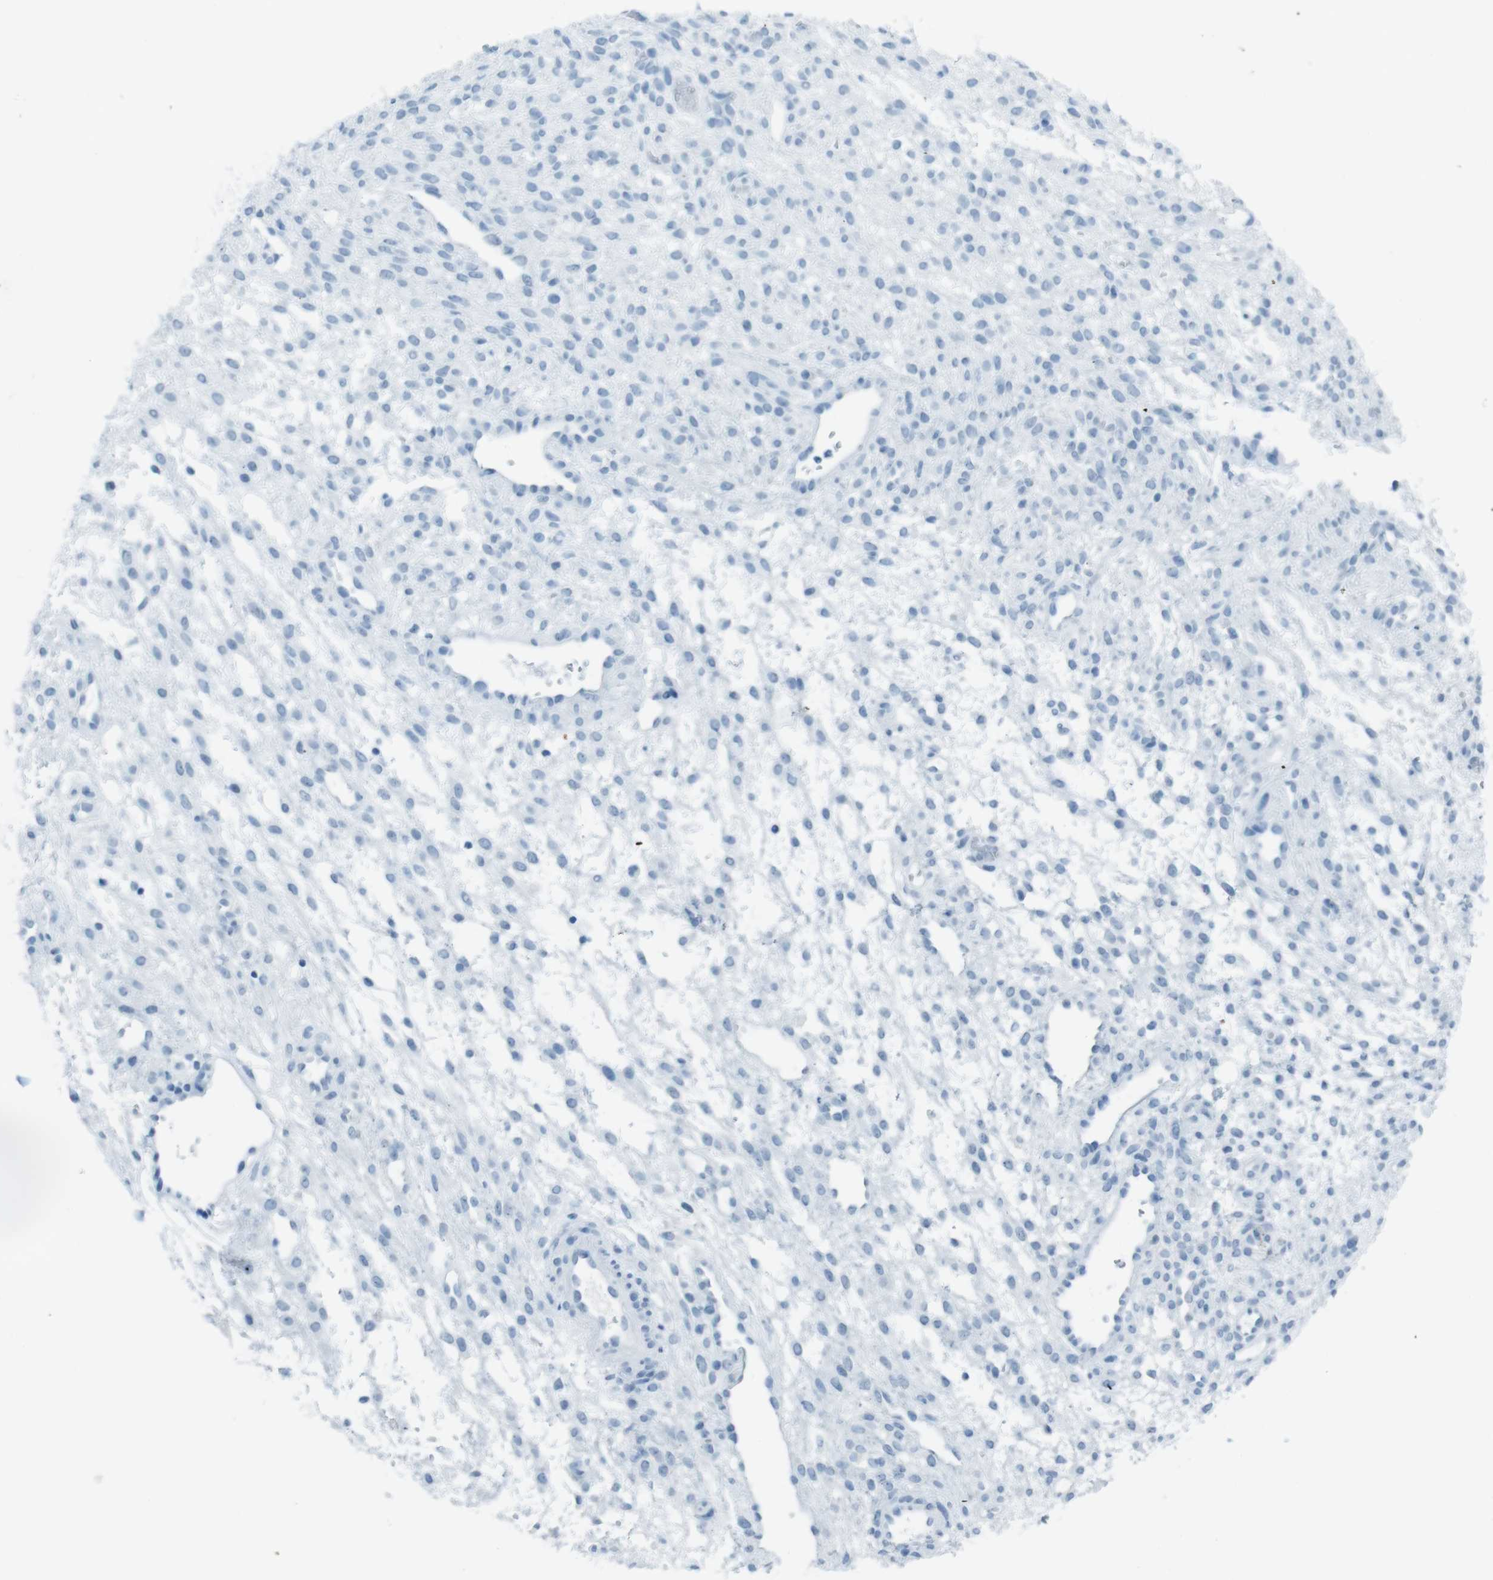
{"staining": {"intensity": "negative", "quantity": "none", "location": "none"}, "tissue": "ovary", "cell_type": "Follicle cells", "image_type": "normal", "snomed": [{"axis": "morphology", "description": "Normal tissue, NOS"}, {"axis": "morphology", "description": "Cyst, NOS"}, {"axis": "topography", "description": "Ovary"}], "caption": "Normal ovary was stained to show a protein in brown. There is no significant positivity in follicle cells.", "gene": "TMEM207", "patient": {"sex": "female", "age": 18}}